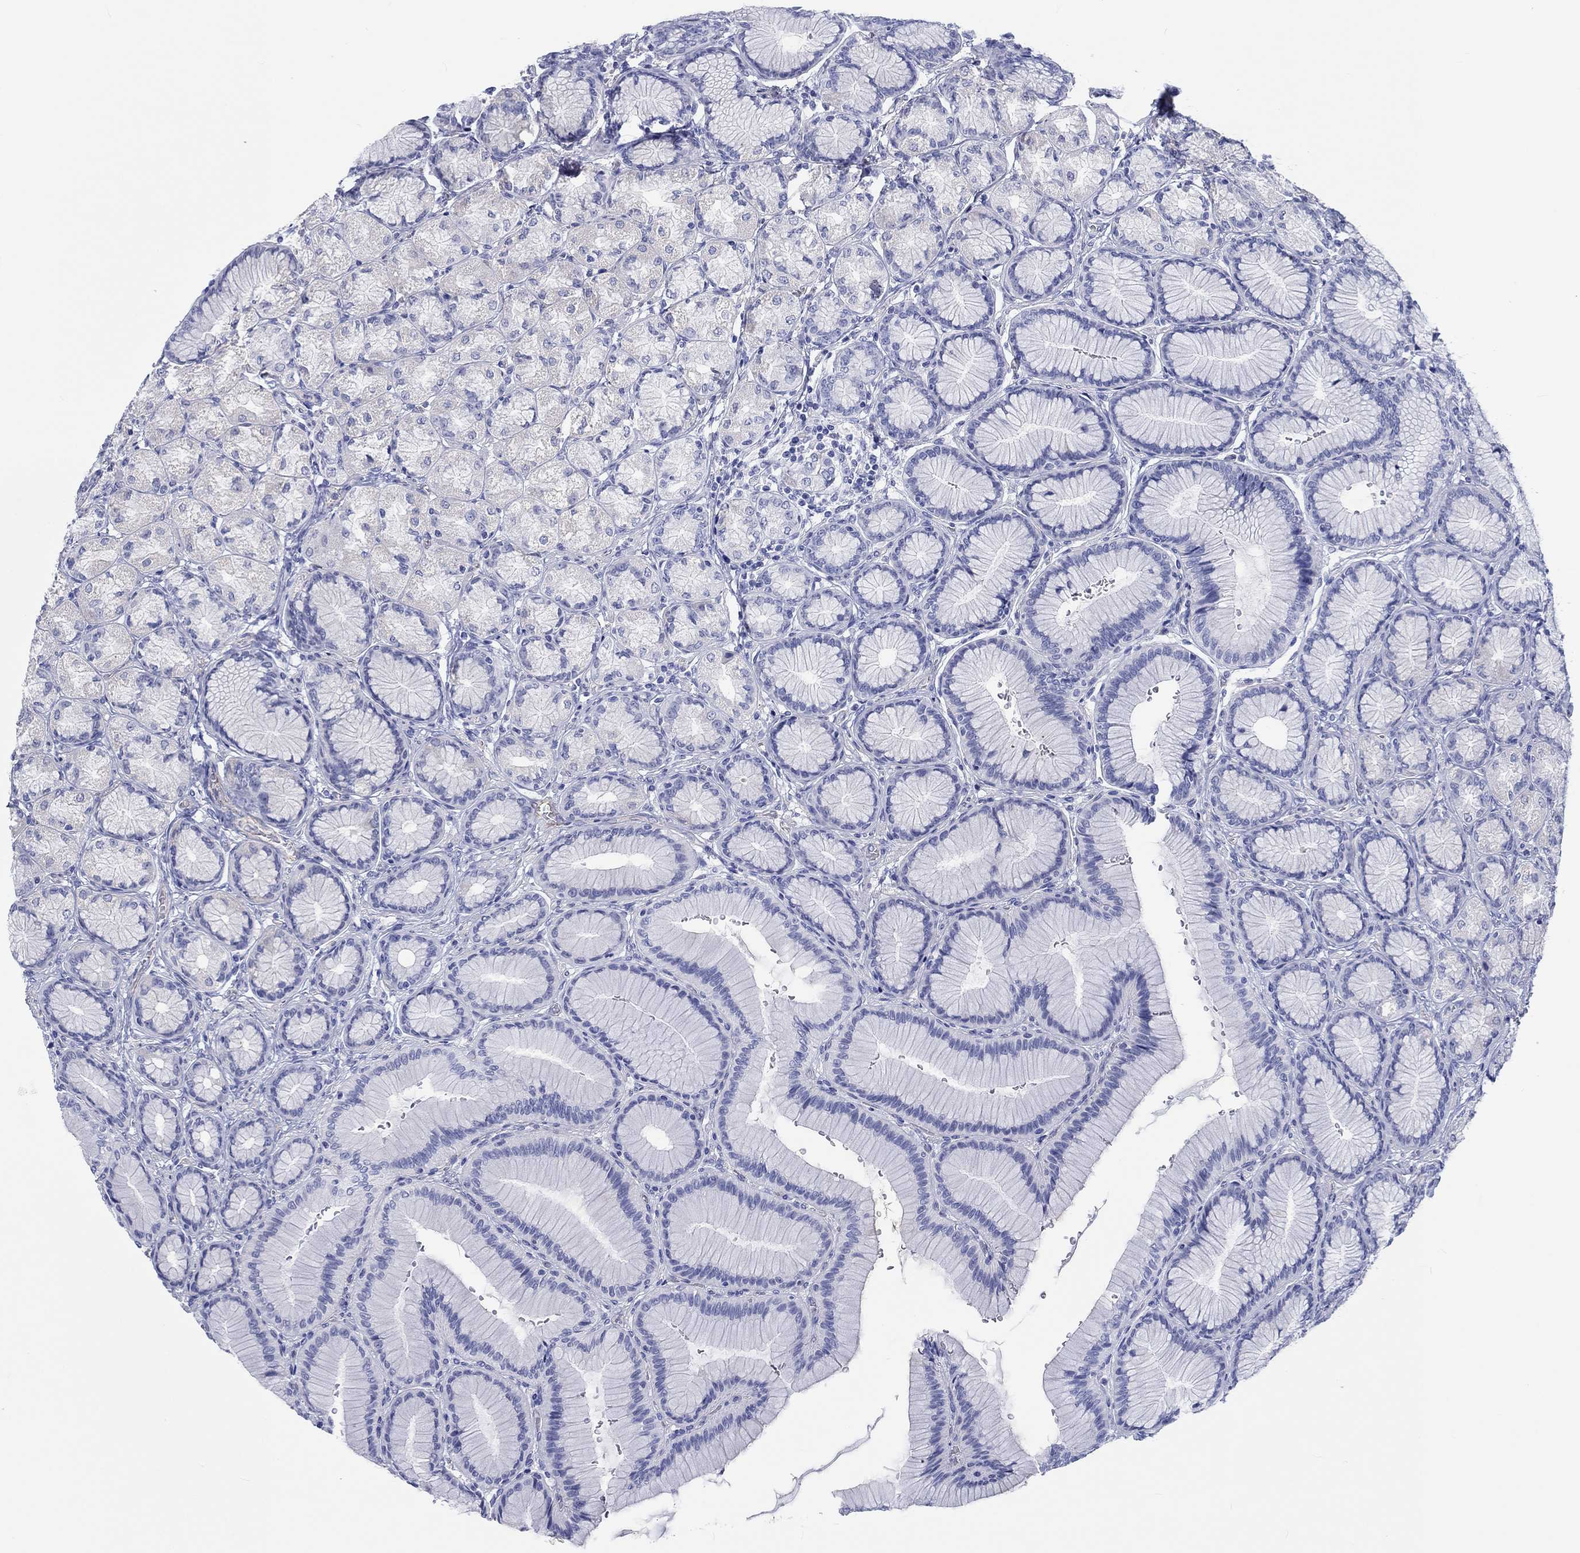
{"staining": {"intensity": "negative", "quantity": "none", "location": "none"}, "tissue": "stomach", "cell_type": "Glandular cells", "image_type": "normal", "snomed": [{"axis": "morphology", "description": "Normal tissue, NOS"}, {"axis": "morphology", "description": "Adenocarcinoma, NOS"}, {"axis": "morphology", "description": "Adenocarcinoma, High grade"}, {"axis": "topography", "description": "Stomach, upper"}, {"axis": "topography", "description": "Stomach"}], "caption": "This is an immunohistochemistry image of benign stomach. There is no expression in glandular cells.", "gene": "CDY1B", "patient": {"sex": "female", "age": 65}}